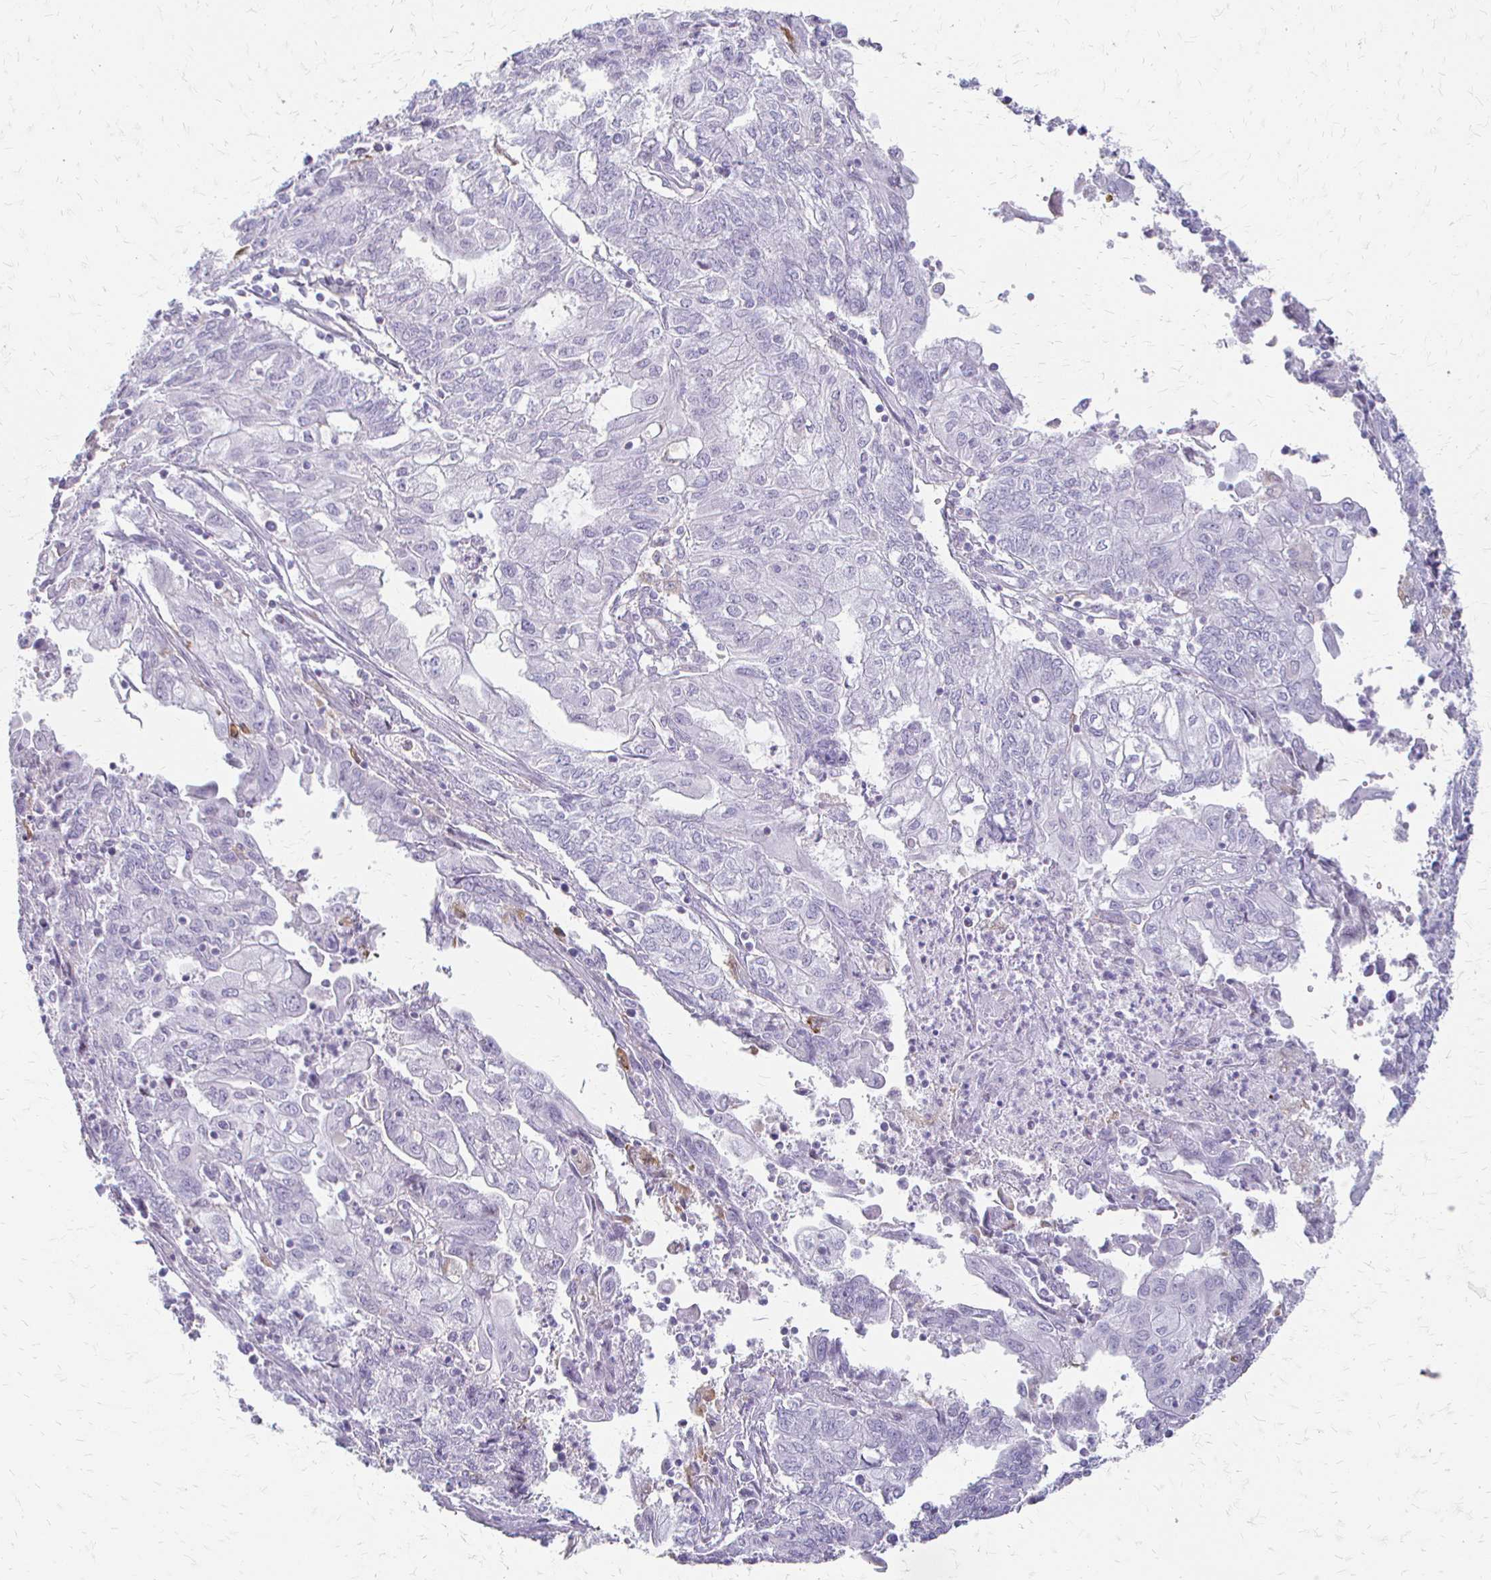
{"staining": {"intensity": "negative", "quantity": "none", "location": "none"}, "tissue": "endometrial cancer", "cell_type": "Tumor cells", "image_type": "cancer", "snomed": [{"axis": "morphology", "description": "Adenocarcinoma, NOS"}, {"axis": "topography", "description": "Endometrium"}], "caption": "Immunohistochemistry (IHC) histopathology image of human adenocarcinoma (endometrial) stained for a protein (brown), which shows no expression in tumor cells.", "gene": "ACP5", "patient": {"sex": "female", "age": 54}}